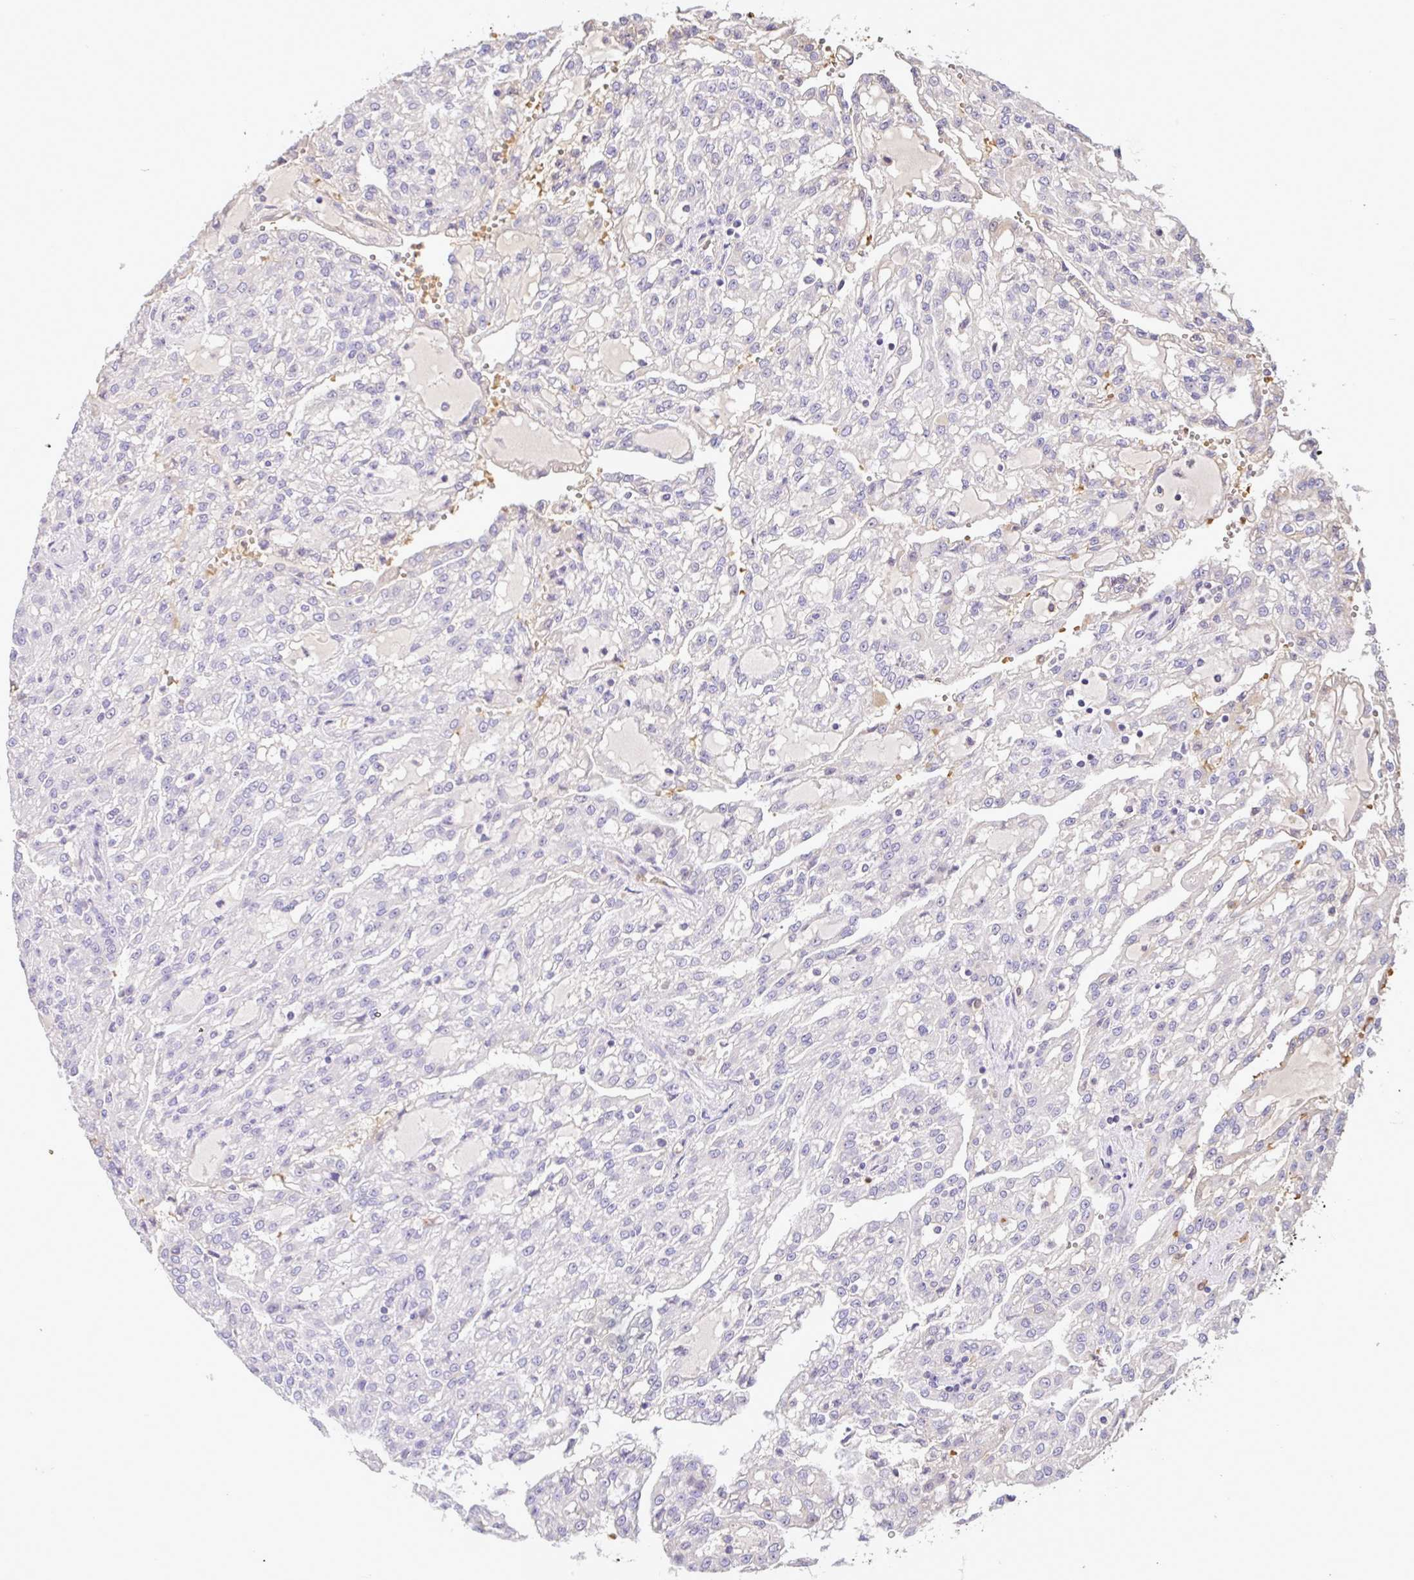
{"staining": {"intensity": "negative", "quantity": "none", "location": "none"}, "tissue": "renal cancer", "cell_type": "Tumor cells", "image_type": "cancer", "snomed": [{"axis": "morphology", "description": "Adenocarcinoma, NOS"}, {"axis": "topography", "description": "Kidney"}], "caption": "Human renal adenocarcinoma stained for a protein using immunohistochemistry (IHC) exhibits no staining in tumor cells.", "gene": "C1QTNF9B", "patient": {"sex": "male", "age": 63}}